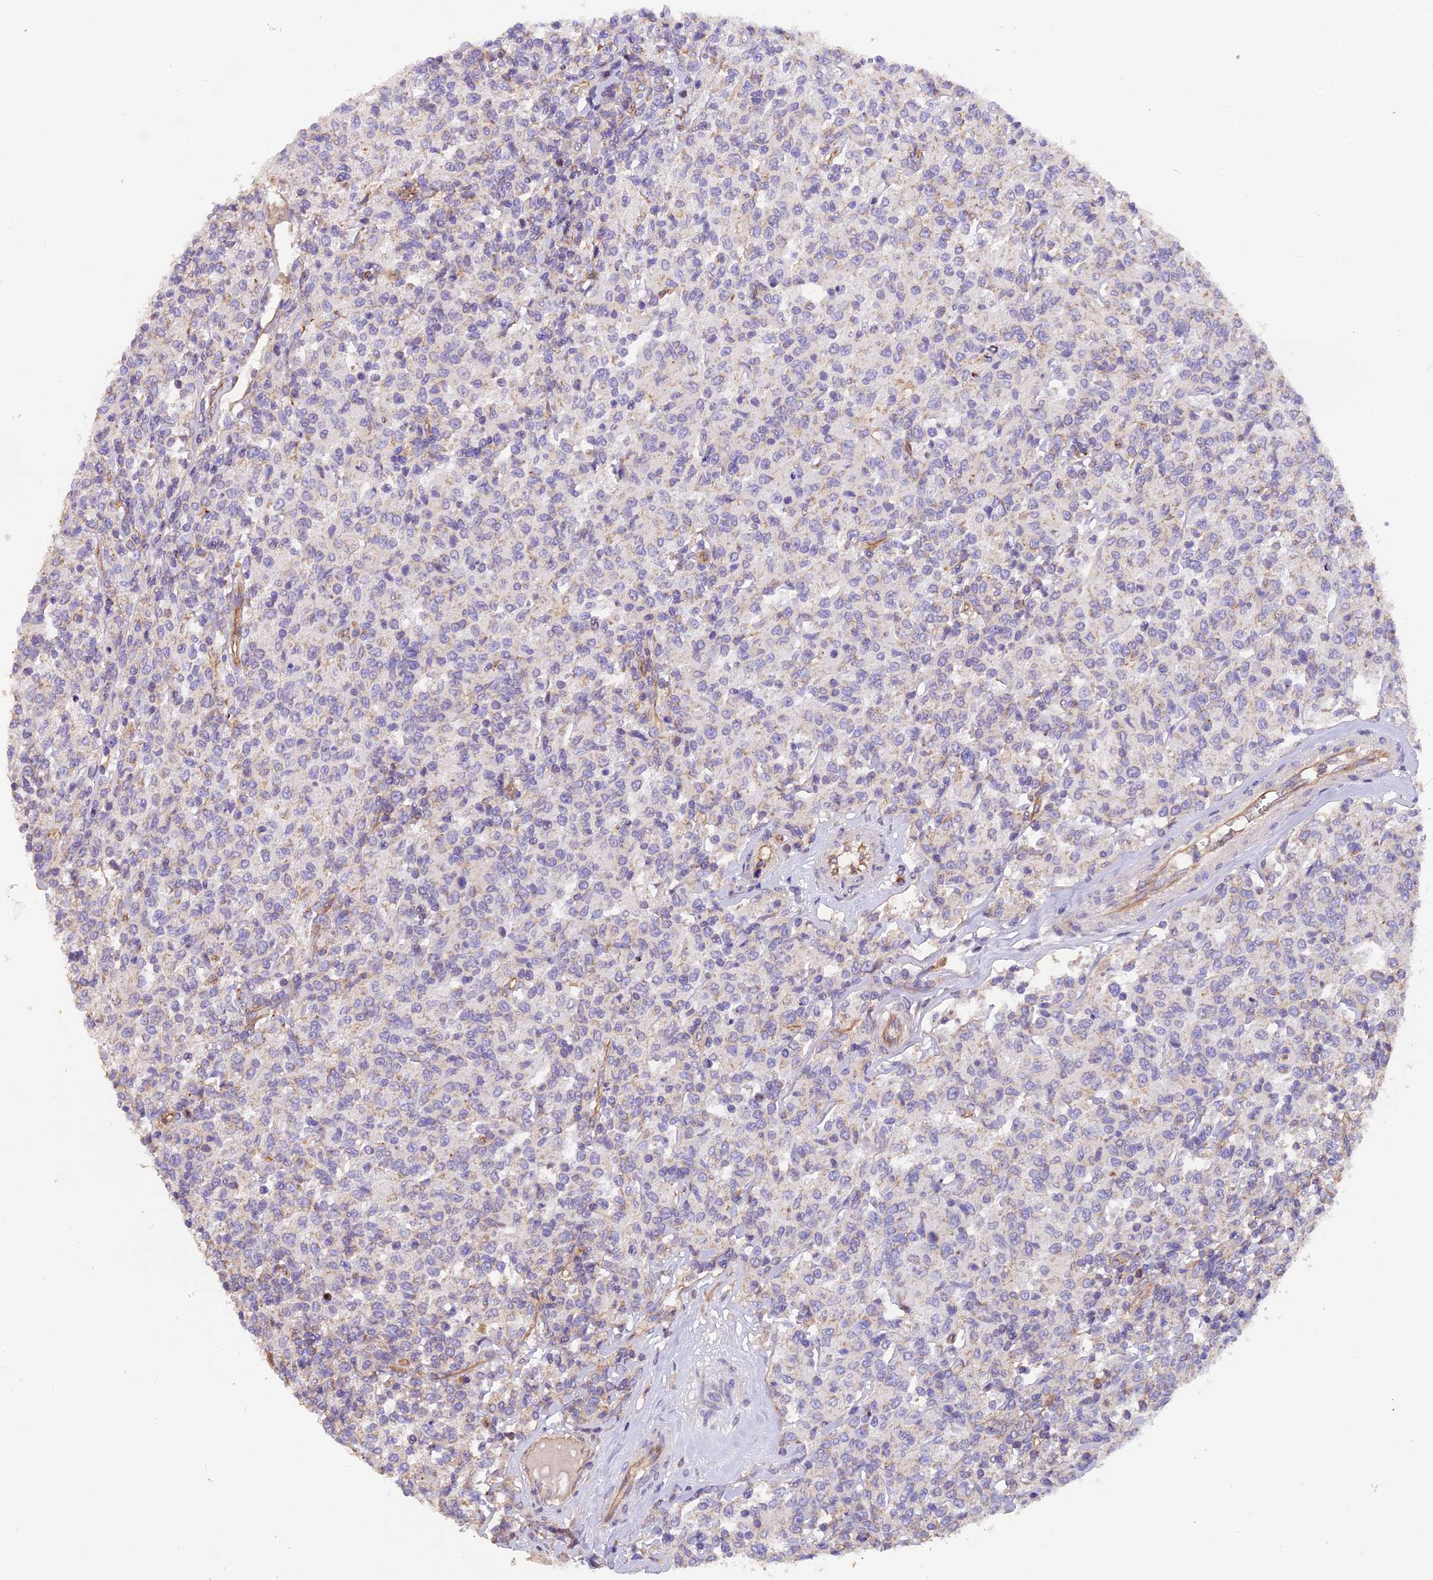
{"staining": {"intensity": "negative", "quantity": "none", "location": "none"}, "tissue": "lymphoma", "cell_type": "Tumor cells", "image_type": "cancer", "snomed": [{"axis": "morphology", "description": "Malignant lymphoma, non-Hodgkin's type, Low grade"}, {"axis": "topography", "description": "Small intestine"}], "caption": "Image shows no significant protein staining in tumor cells of low-grade malignant lymphoma, non-Hodgkin's type.", "gene": "ERMARD", "patient": {"sex": "female", "age": 59}}